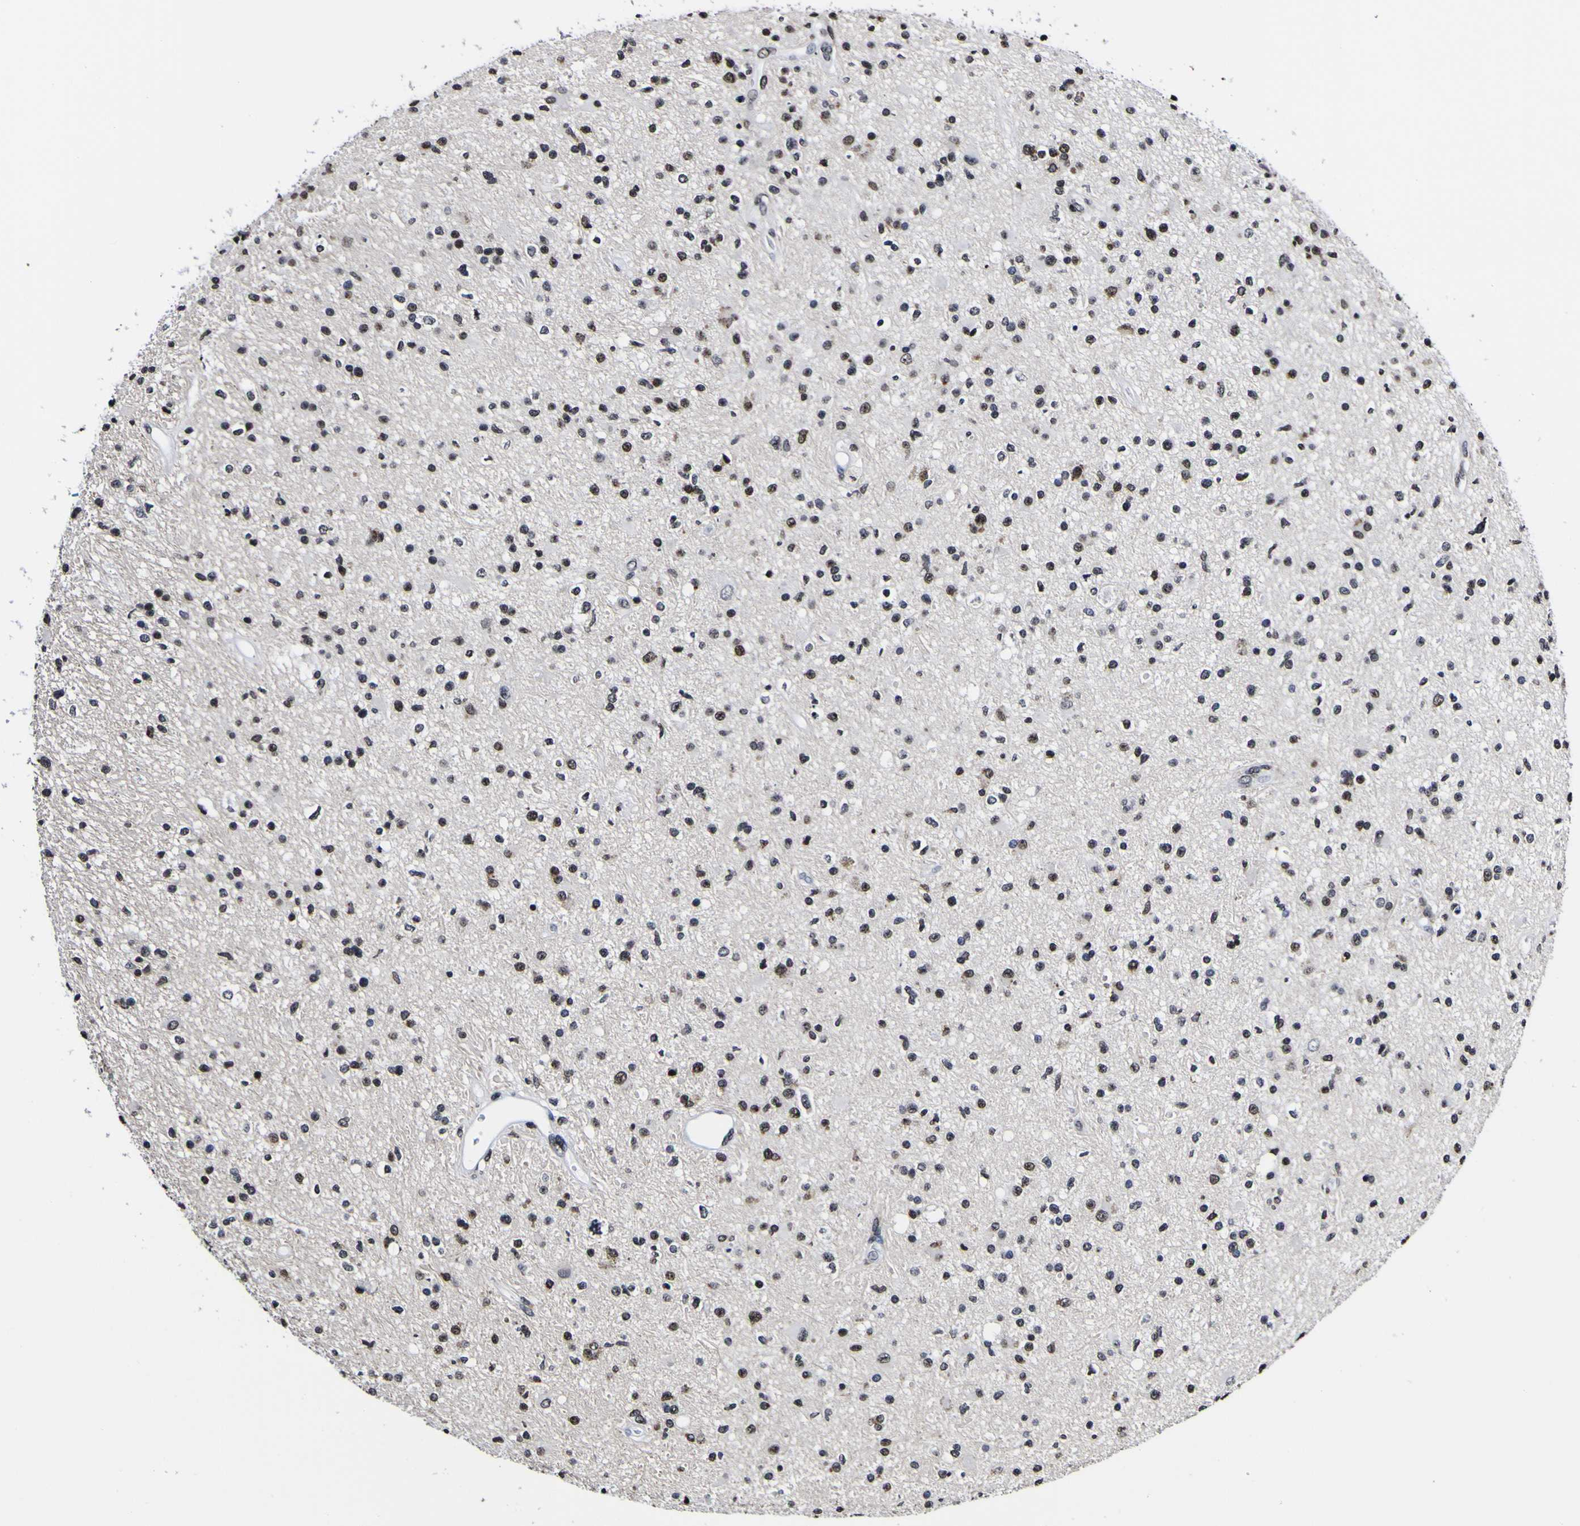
{"staining": {"intensity": "strong", "quantity": ">75%", "location": "nuclear"}, "tissue": "glioma", "cell_type": "Tumor cells", "image_type": "cancer", "snomed": [{"axis": "morphology", "description": "Glioma, malignant, High grade"}, {"axis": "topography", "description": "Brain"}], "caption": "Protein staining by immunohistochemistry shows strong nuclear expression in approximately >75% of tumor cells in malignant high-grade glioma. (Brightfield microscopy of DAB IHC at high magnification).", "gene": "PIAS1", "patient": {"sex": "male", "age": 33}}